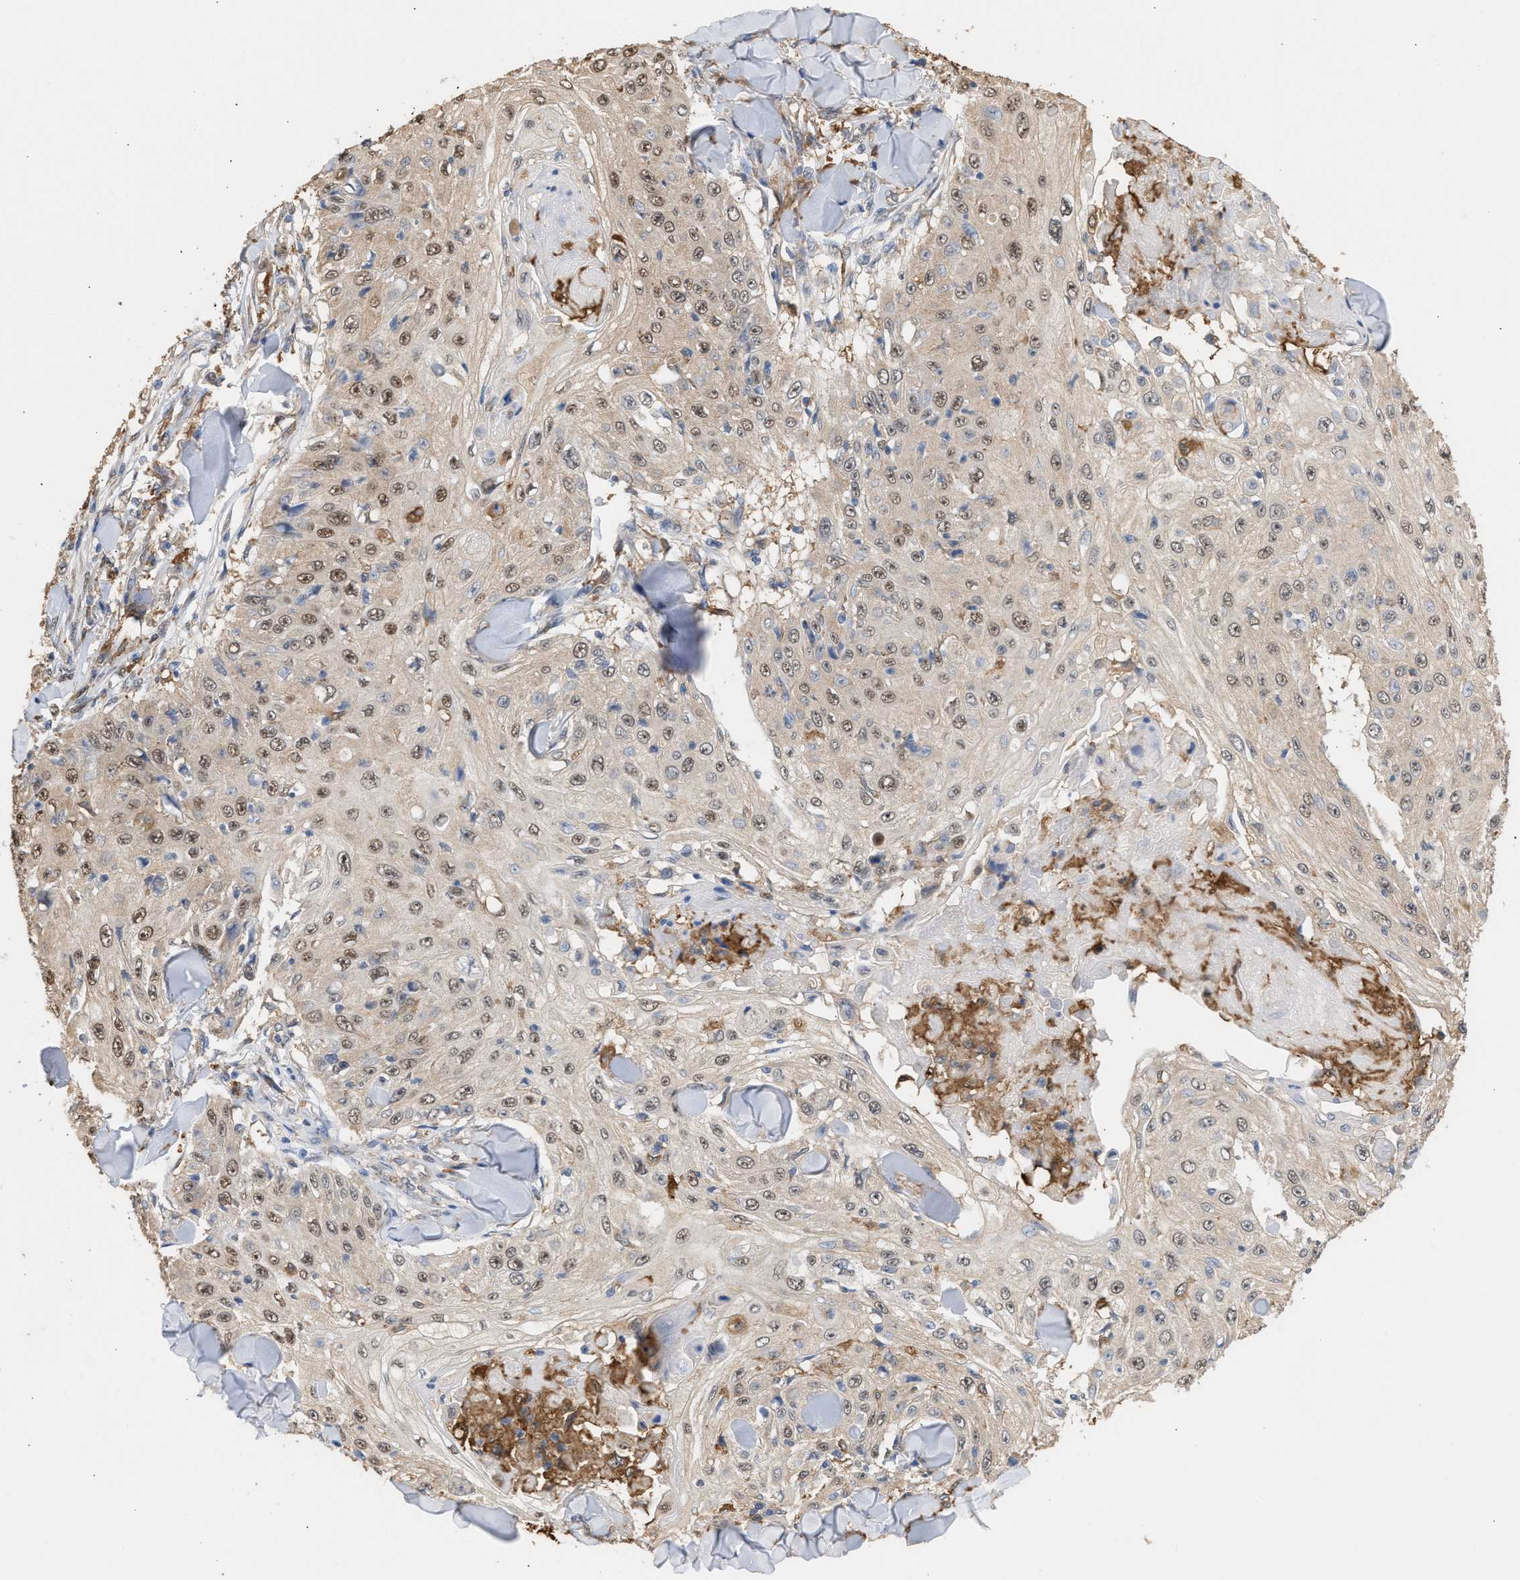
{"staining": {"intensity": "weak", "quantity": ">75%", "location": "cytoplasmic/membranous,nuclear"}, "tissue": "skin cancer", "cell_type": "Tumor cells", "image_type": "cancer", "snomed": [{"axis": "morphology", "description": "Squamous cell carcinoma, NOS"}, {"axis": "topography", "description": "Skin"}], "caption": "Immunohistochemical staining of human squamous cell carcinoma (skin) reveals low levels of weak cytoplasmic/membranous and nuclear staining in approximately >75% of tumor cells. (DAB (3,3'-diaminobenzidine) IHC with brightfield microscopy, high magnification).", "gene": "GCN1", "patient": {"sex": "male", "age": 86}}